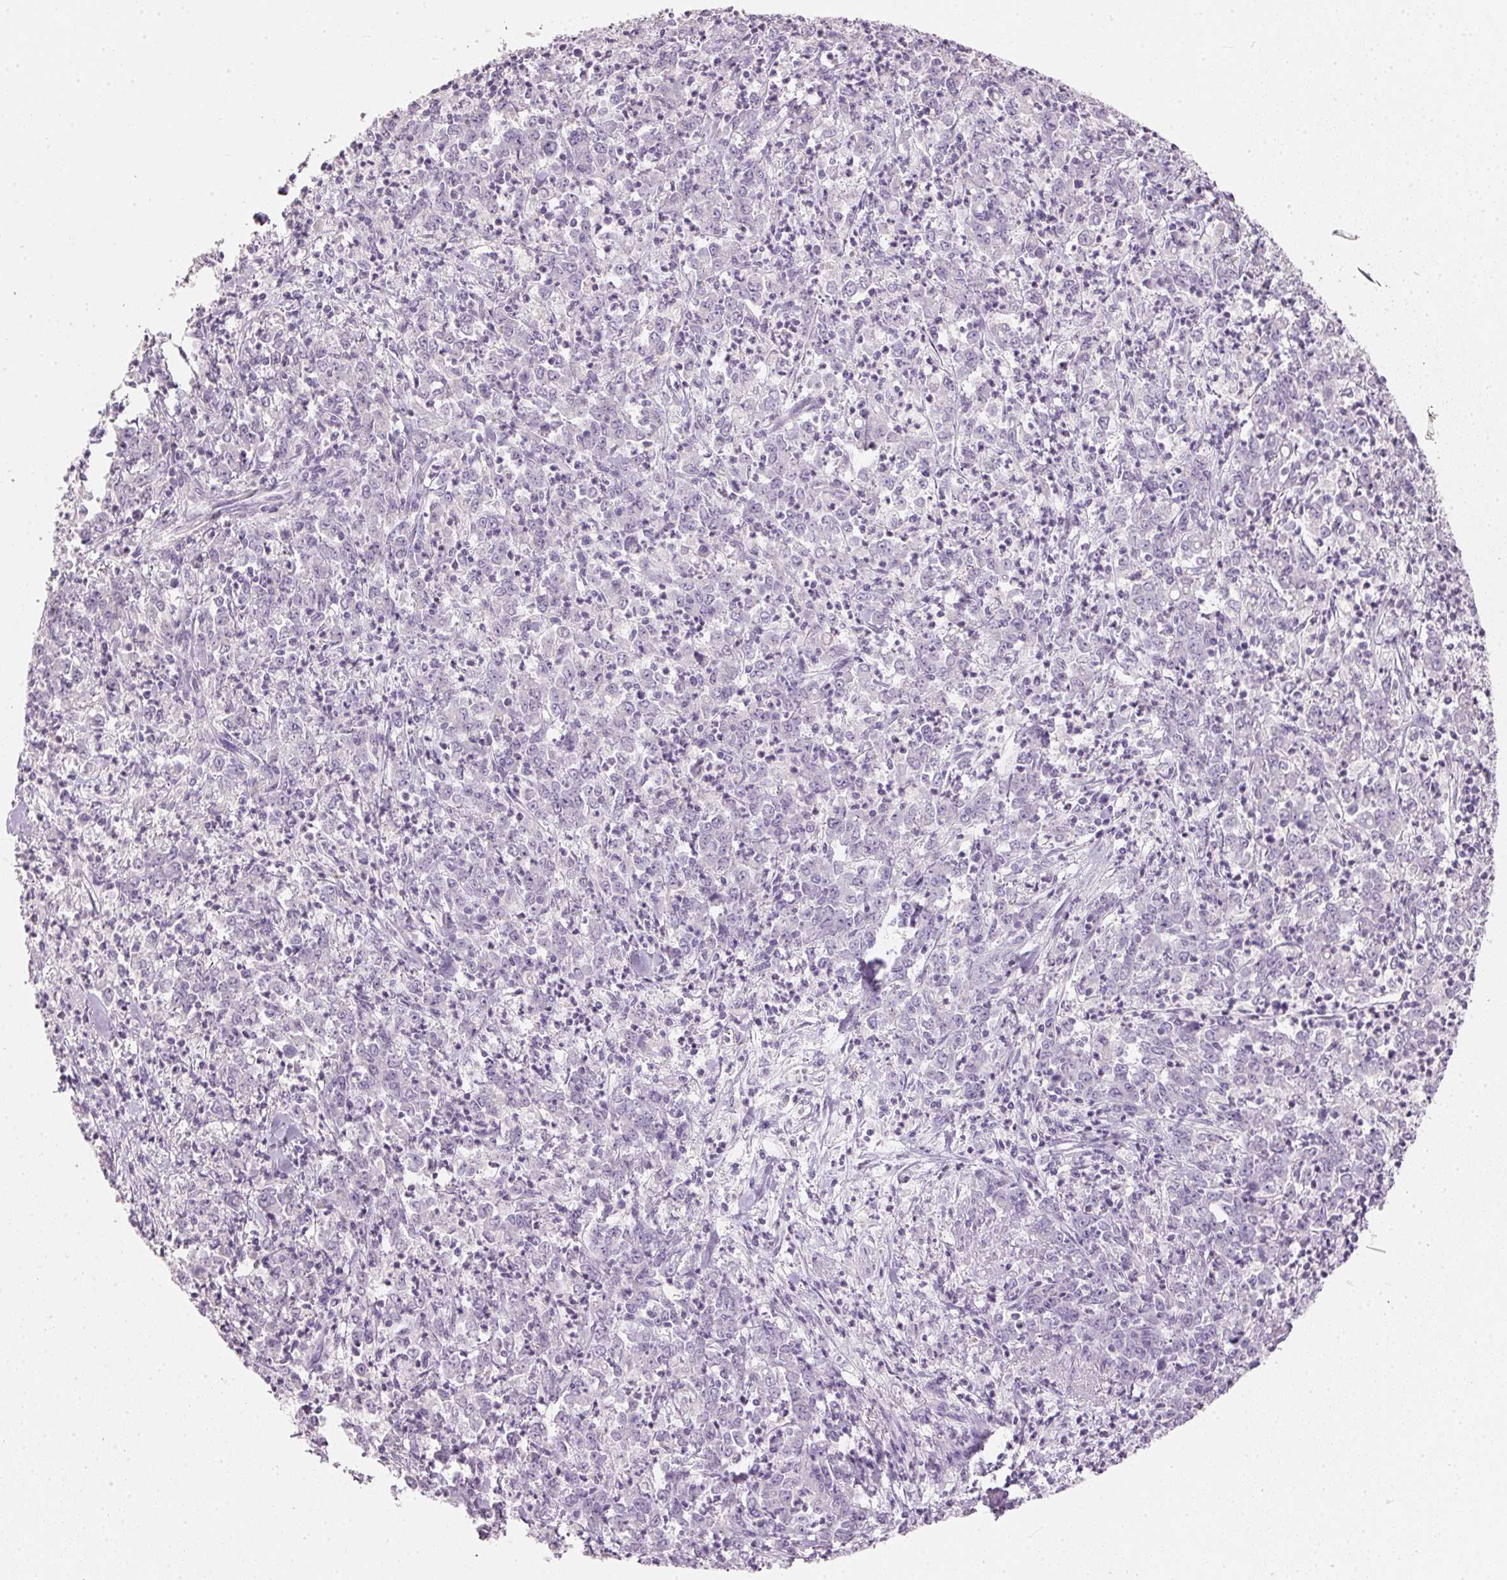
{"staining": {"intensity": "negative", "quantity": "none", "location": "none"}, "tissue": "stomach cancer", "cell_type": "Tumor cells", "image_type": "cancer", "snomed": [{"axis": "morphology", "description": "Adenocarcinoma, NOS"}, {"axis": "topography", "description": "Stomach, lower"}], "caption": "A high-resolution histopathology image shows IHC staining of stomach cancer (adenocarcinoma), which exhibits no significant expression in tumor cells.", "gene": "HSD17B1", "patient": {"sex": "female", "age": 71}}